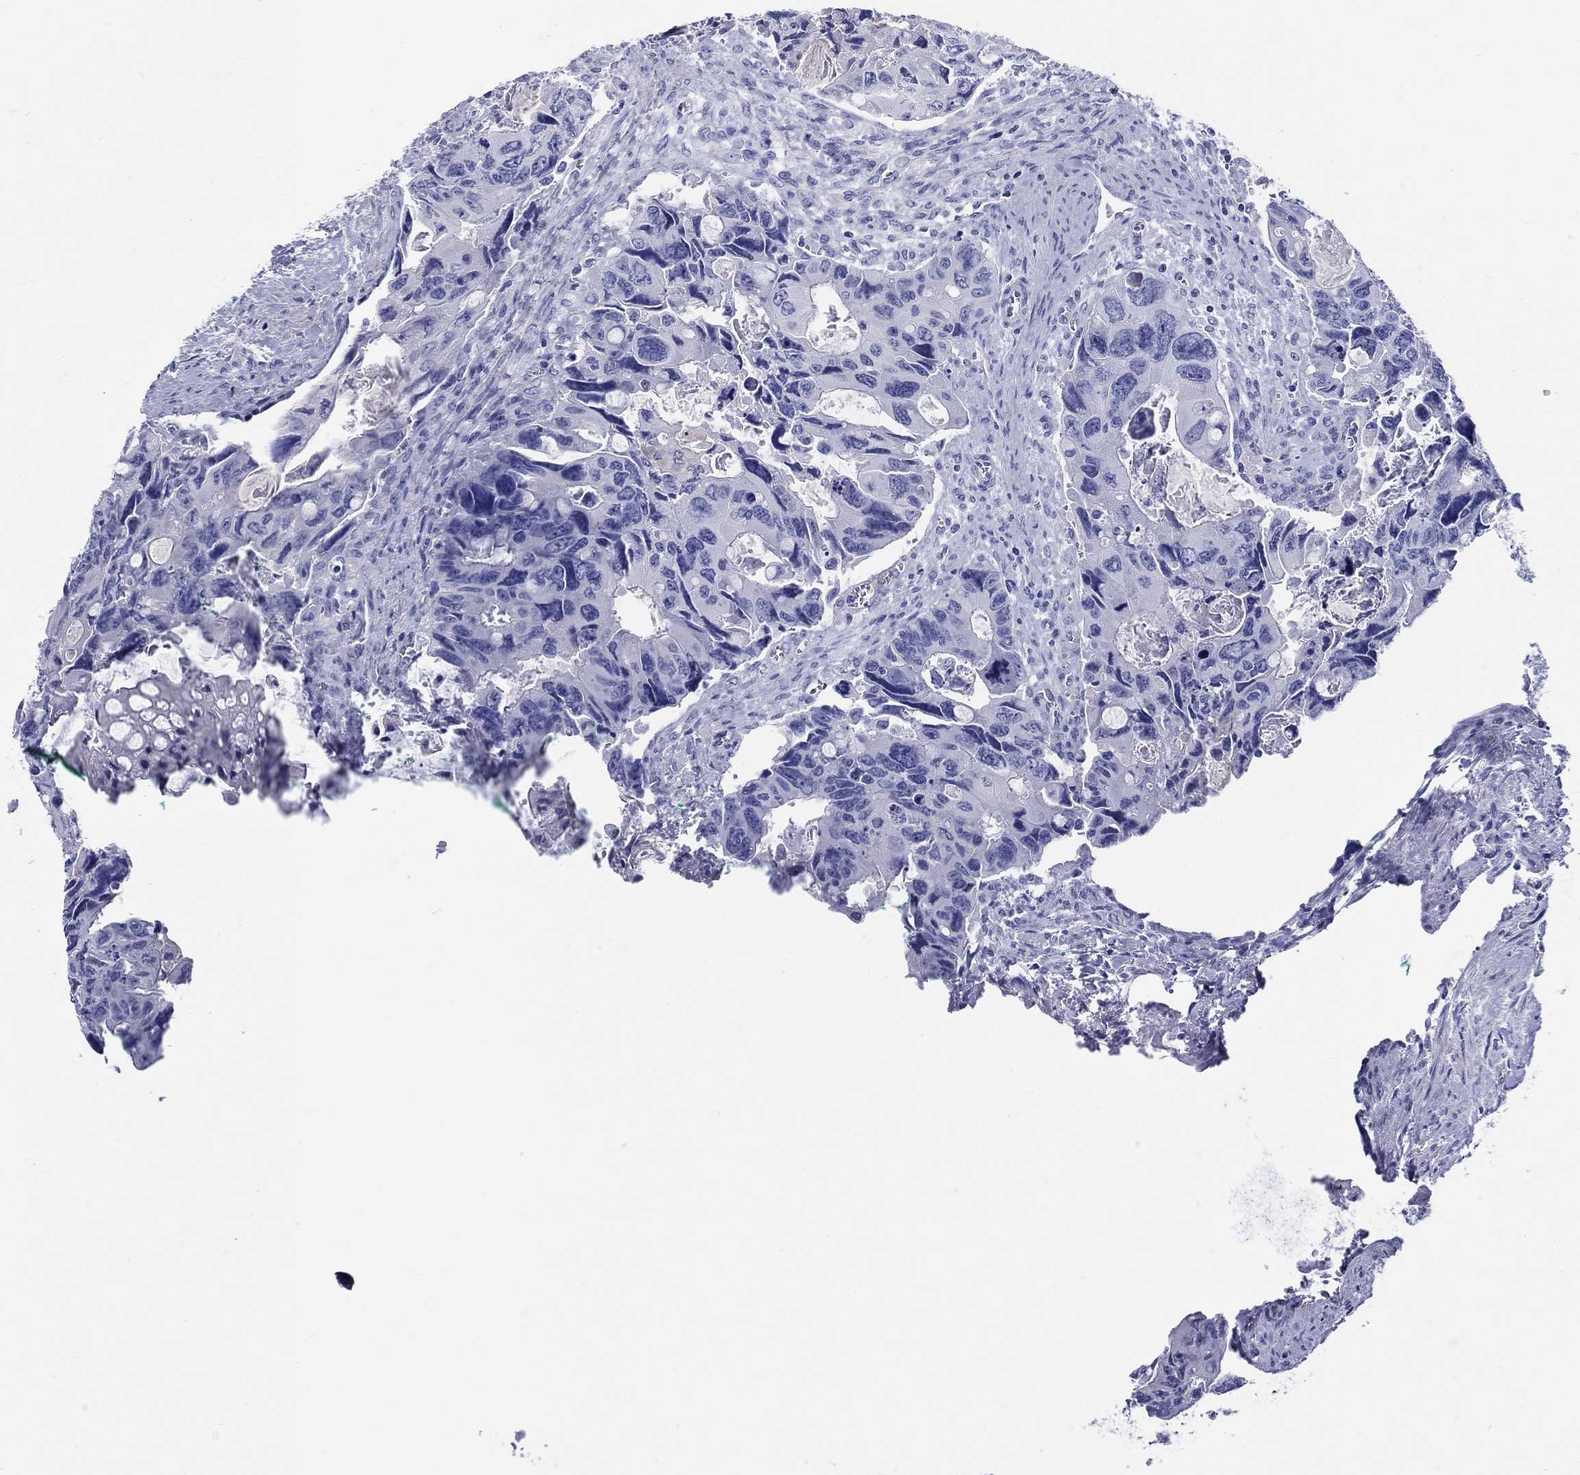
{"staining": {"intensity": "negative", "quantity": "none", "location": "none"}, "tissue": "colorectal cancer", "cell_type": "Tumor cells", "image_type": "cancer", "snomed": [{"axis": "morphology", "description": "Adenocarcinoma, NOS"}, {"axis": "topography", "description": "Rectum"}], "caption": "An immunohistochemistry histopathology image of adenocarcinoma (colorectal) is shown. There is no staining in tumor cells of adenocarcinoma (colorectal).", "gene": "CRYGS", "patient": {"sex": "male", "age": 62}}